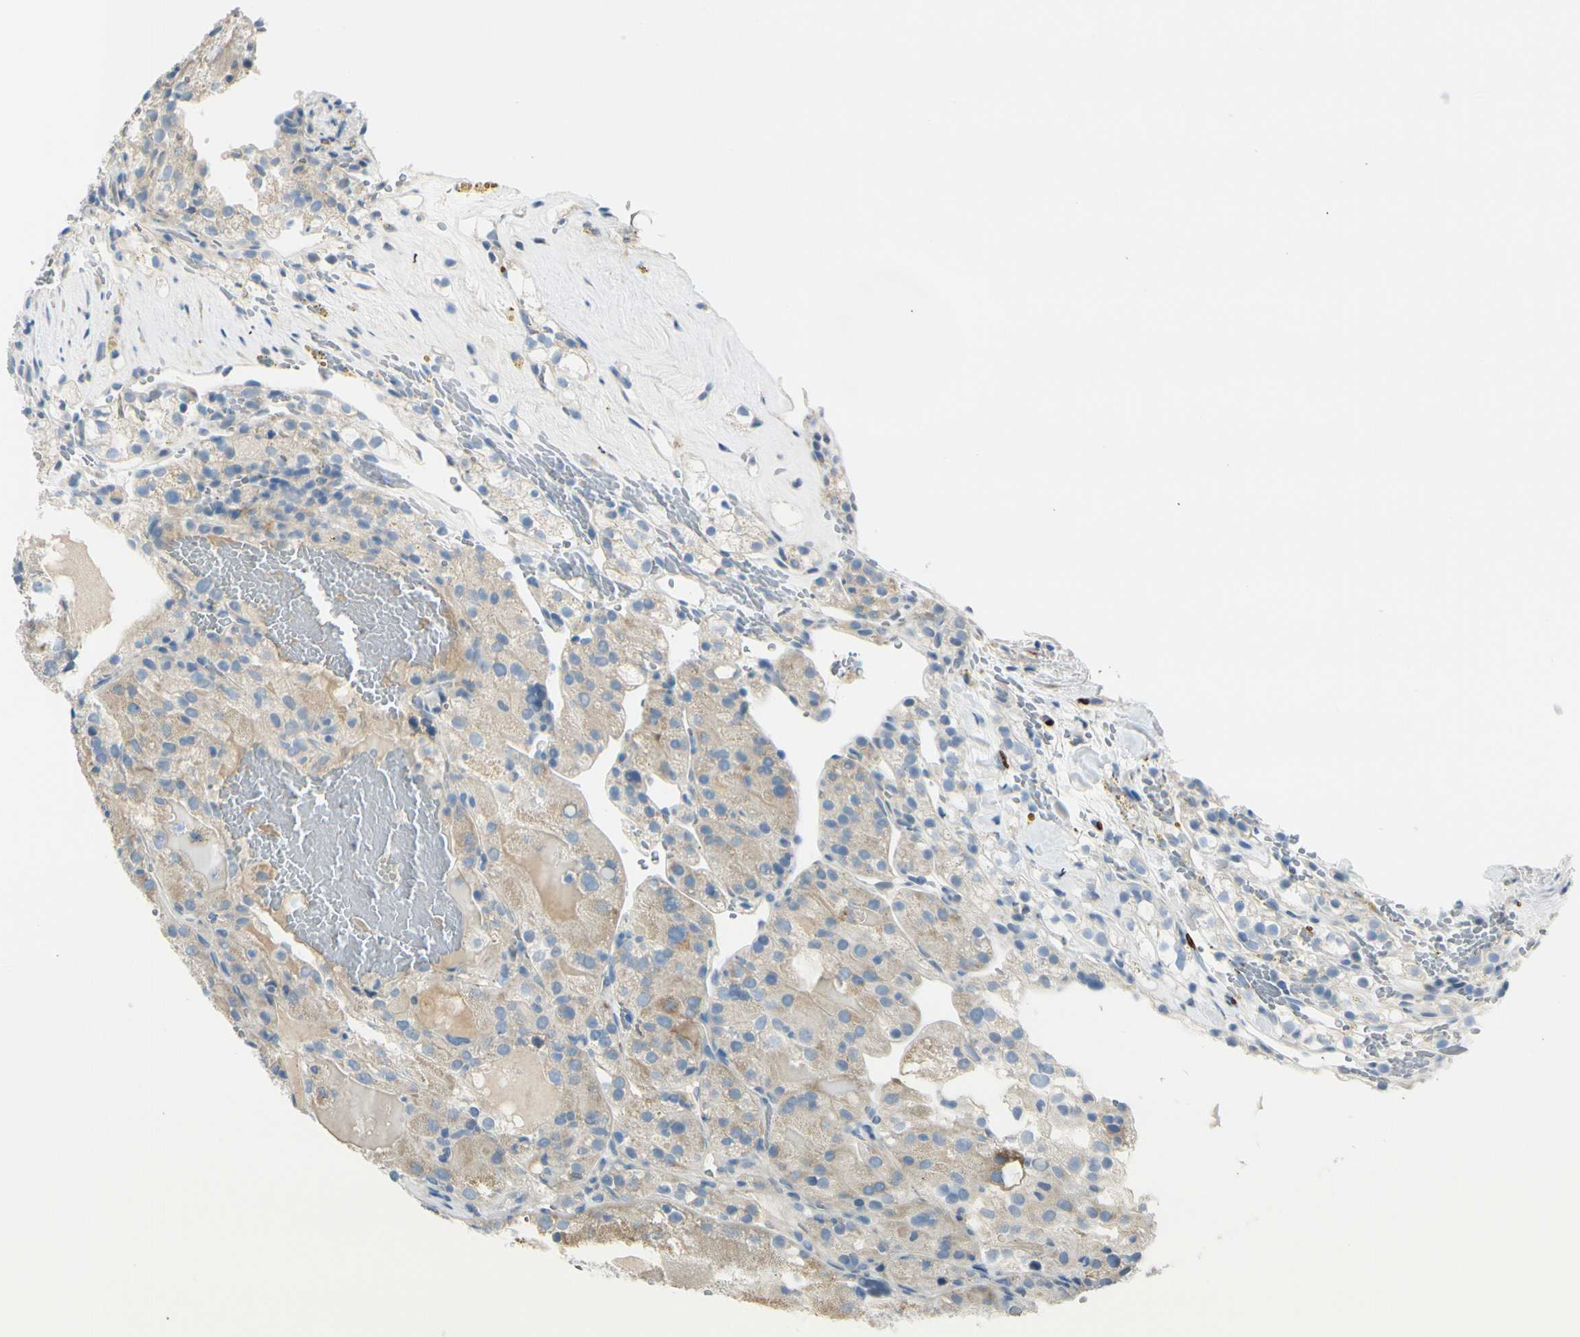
{"staining": {"intensity": "weak", "quantity": ">75%", "location": "cytoplasmic/membranous"}, "tissue": "renal cancer", "cell_type": "Tumor cells", "image_type": "cancer", "snomed": [{"axis": "morphology", "description": "Normal tissue, NOS"}, {"axis": "morphology", "description": "Adenocarcinoma, NOS"}, {"axis": "topography", "description": "Kidney"}], "caption": "This is an image of immunohistochemistry staining of adenocarcinoma (renal), which shows weak staining in the cytoplasmic/membranous of tumor cells.", "gene": "GALNT5", "patient": {"sex": "male", "age": 61}}